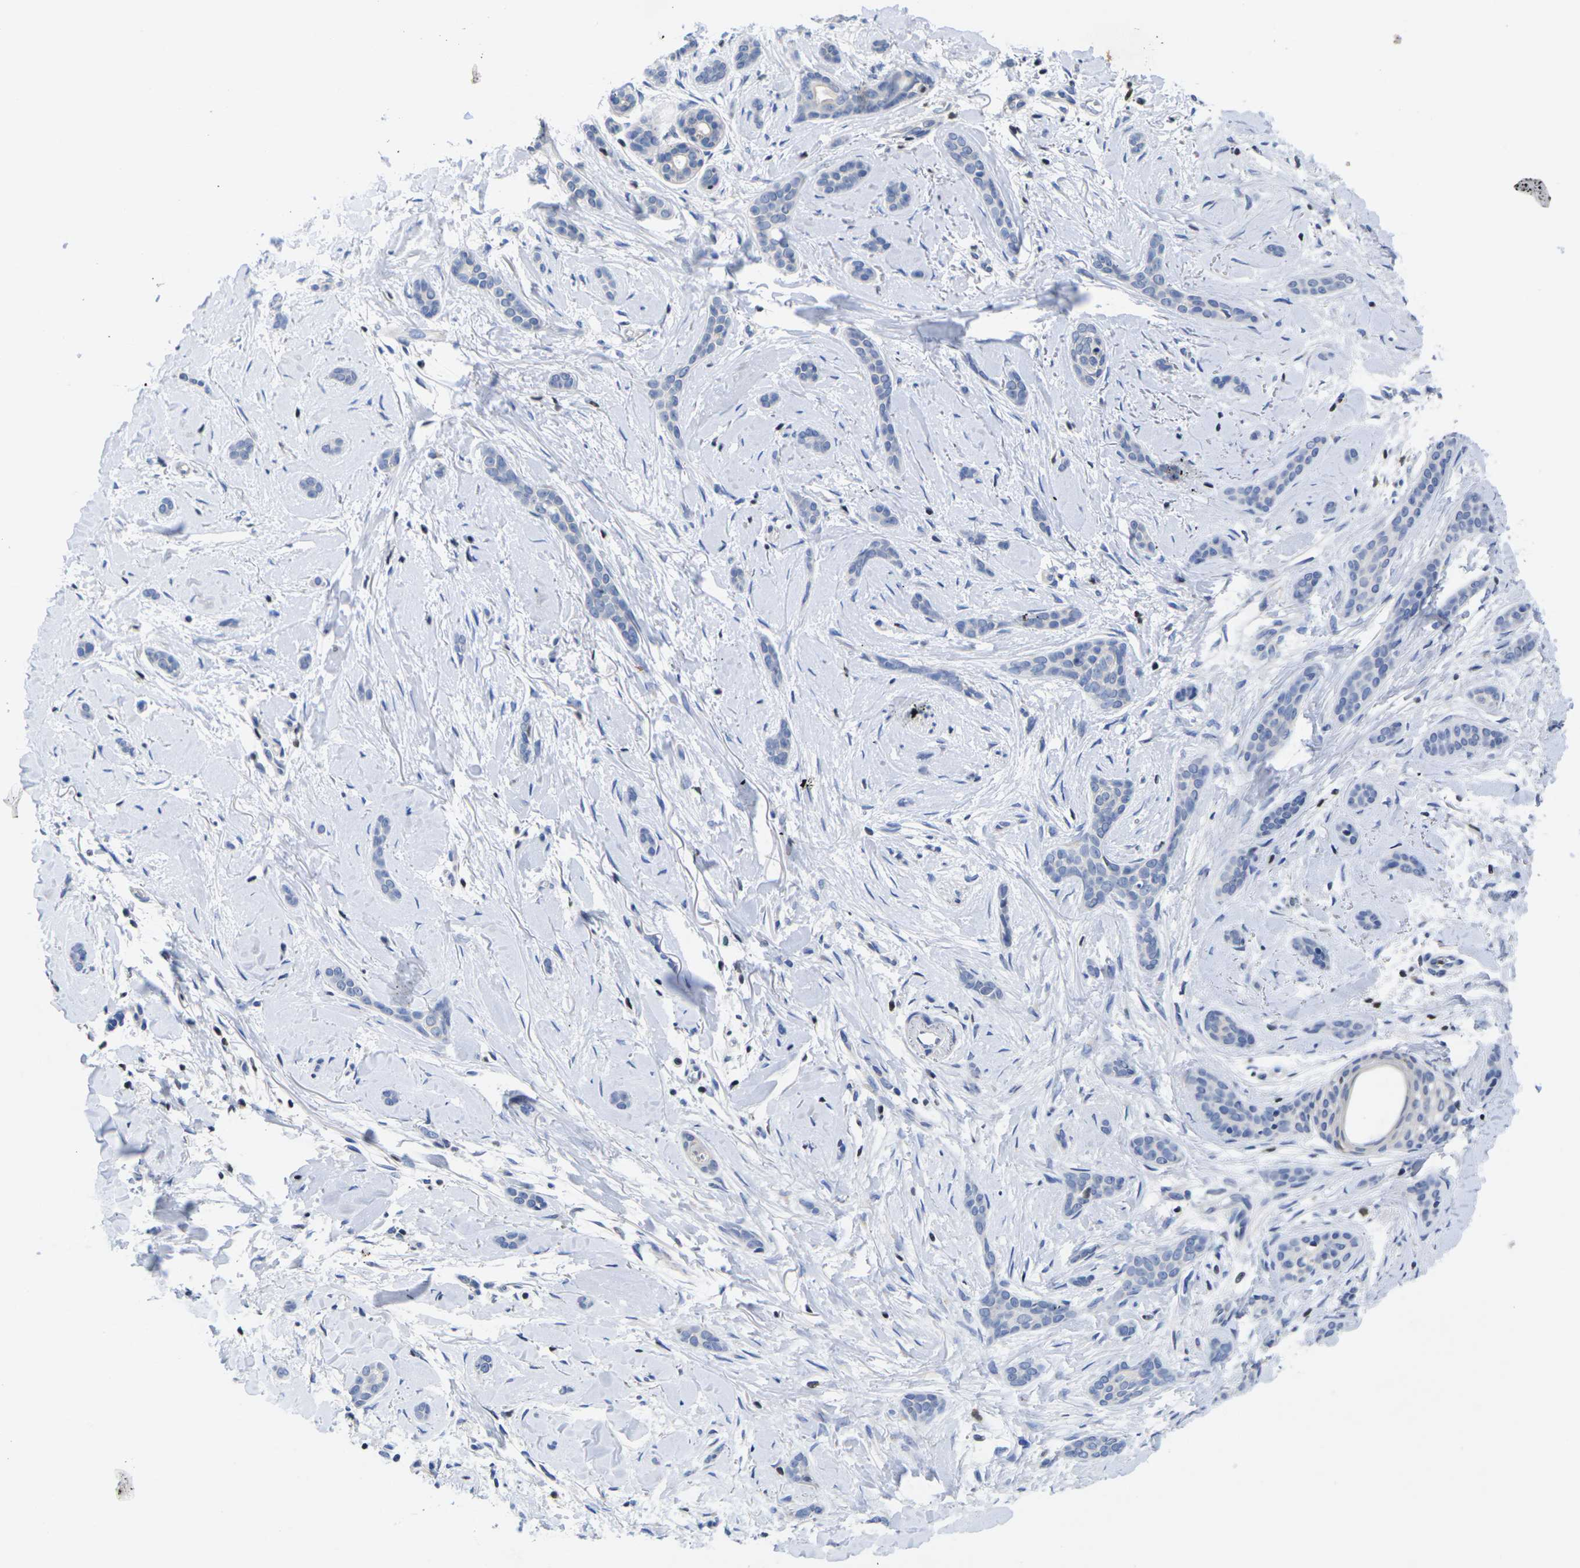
{"staining": {"intensity": "negative", "quantity": "none", "location": "none"}, "tissue": "skin cancer", "cell_type": "Tumor cells", "image_type": "cancer", "snomed": [{"axis": "morphology", "description": "Basal cell carcinoma"}, {"axis": "morphology", "description": "Adnexal tumor, benign"}, {"axis": "topography", "description": "Skin"}], "caption": "Tumor cells show no significant protein expression in skin cancer (benign adnexal tumor). (Immunohistochemistry, brightfield microscopy, high magnification).", "gene": "IKZF1", "patient": {"sex": "female", "age": 42}}